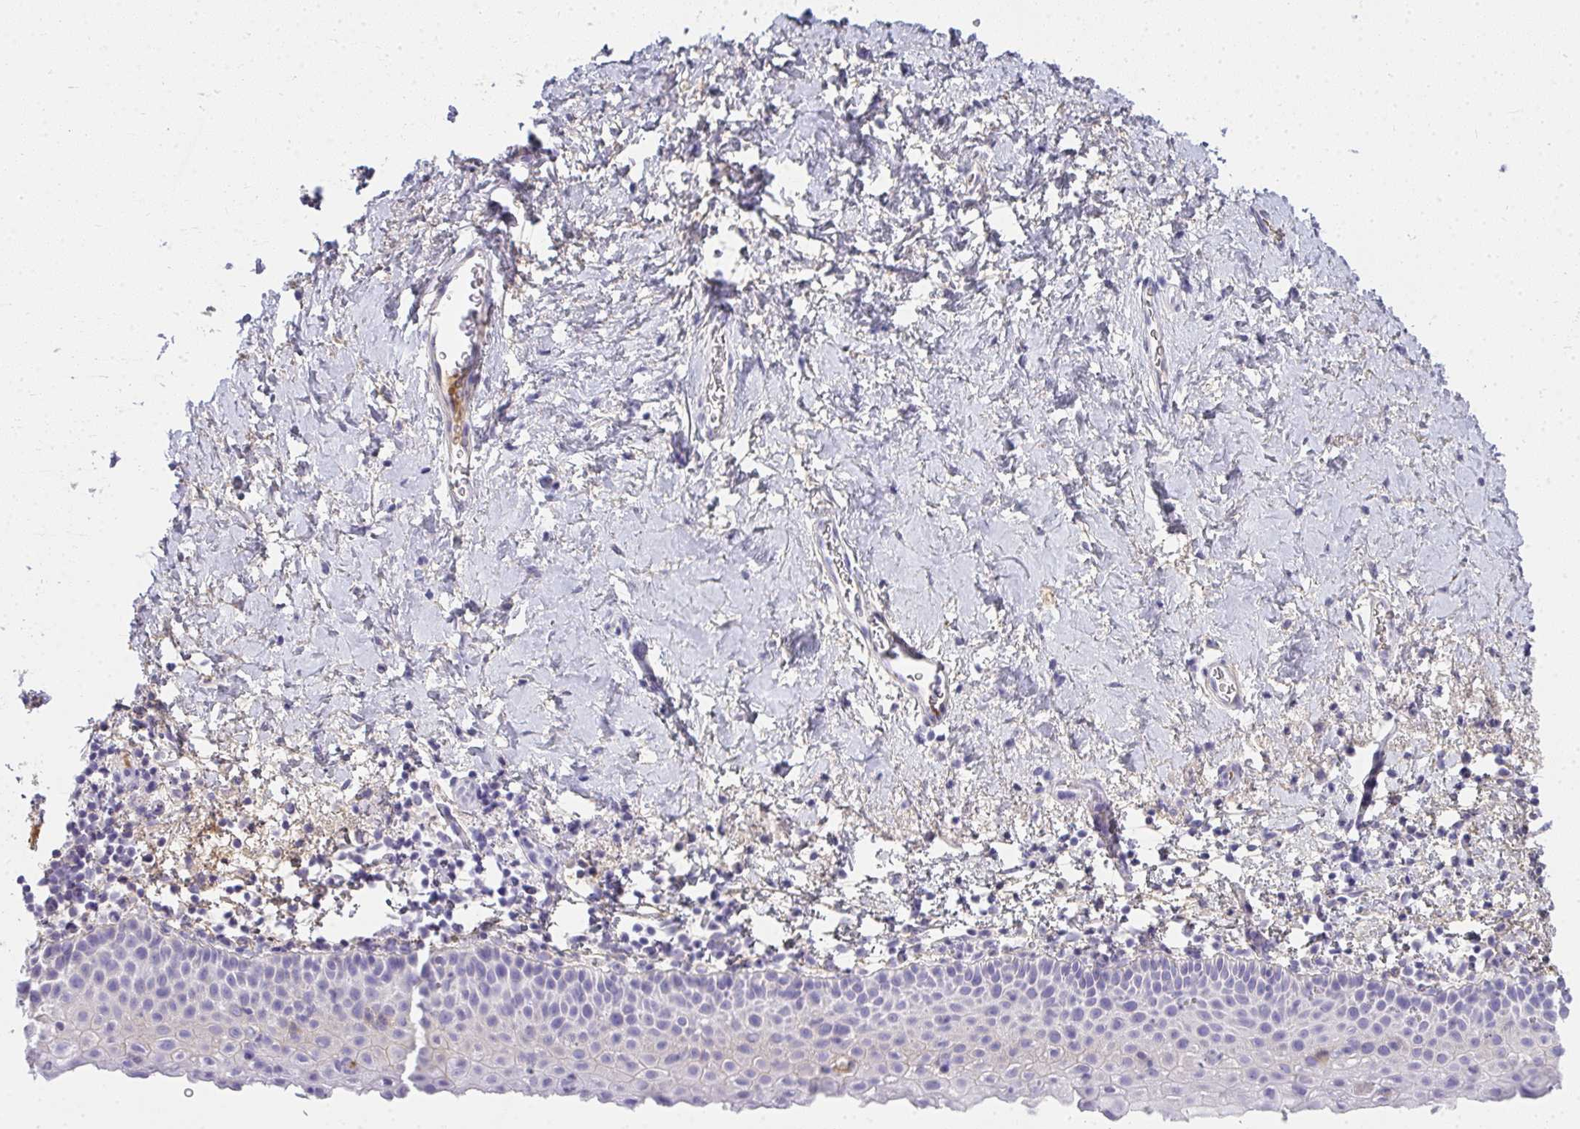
{"staining": {"intensity": "negative", "quantity": "none", "location": "none"}, "tissue": "vagina", "cell_type": "Squamous epithelial cells", "image_type": "normal", "snomed": [{"axis": "morphology", "description": "Normal tissue, NOS"}, {"axis": "topography", "description": "Vagina"}], "caption": "The immunohistochemistry histopathology image has no significant positivity in squamous epithelial cells of vagina. (DAB (3,3'-diaminobenzidine) IHC with hematoxylin counter stain).", "gene": "ZSWIM3", "patient": {"sex": "female", "age": 61}}